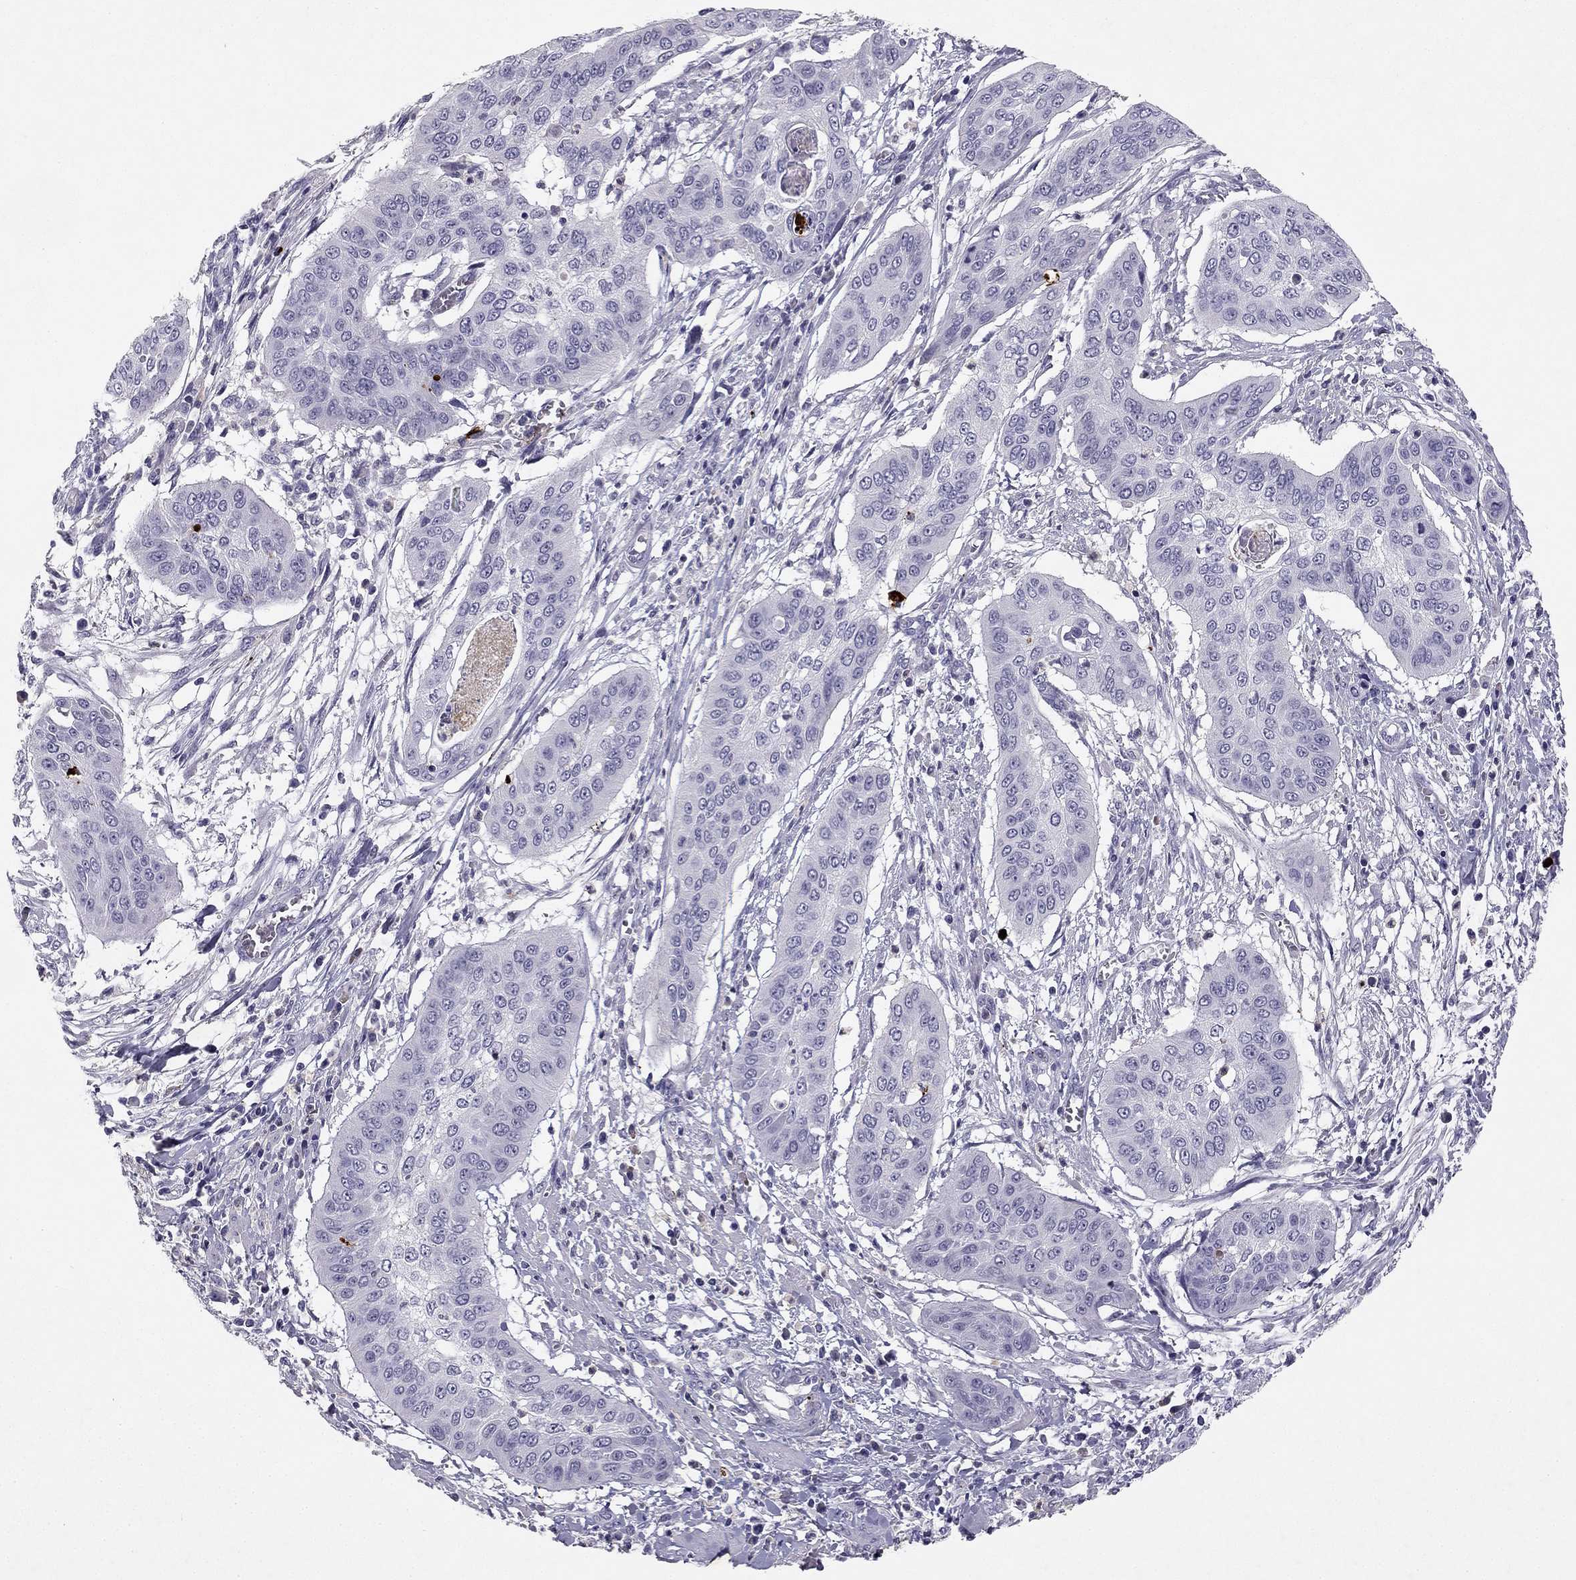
{"staining": {"intensity": "negative", "quantity": "none", "location": "none"}, "tissue": "cervical cancer", "cell_type": "Tumor cells", "image_type": "cancer", "snomed": [{"axis": "morphology", "description": "Squamous cell carcinoma, NOS"}, {"axis": "topography", "description": "Cervix"}], "caption": "A photomicrograph of human cervical squamous cell carcinoma is negative for staining in tumor cells.", "gene": "SLC6A4", "patient": {"sex": "female", "age": 39}}